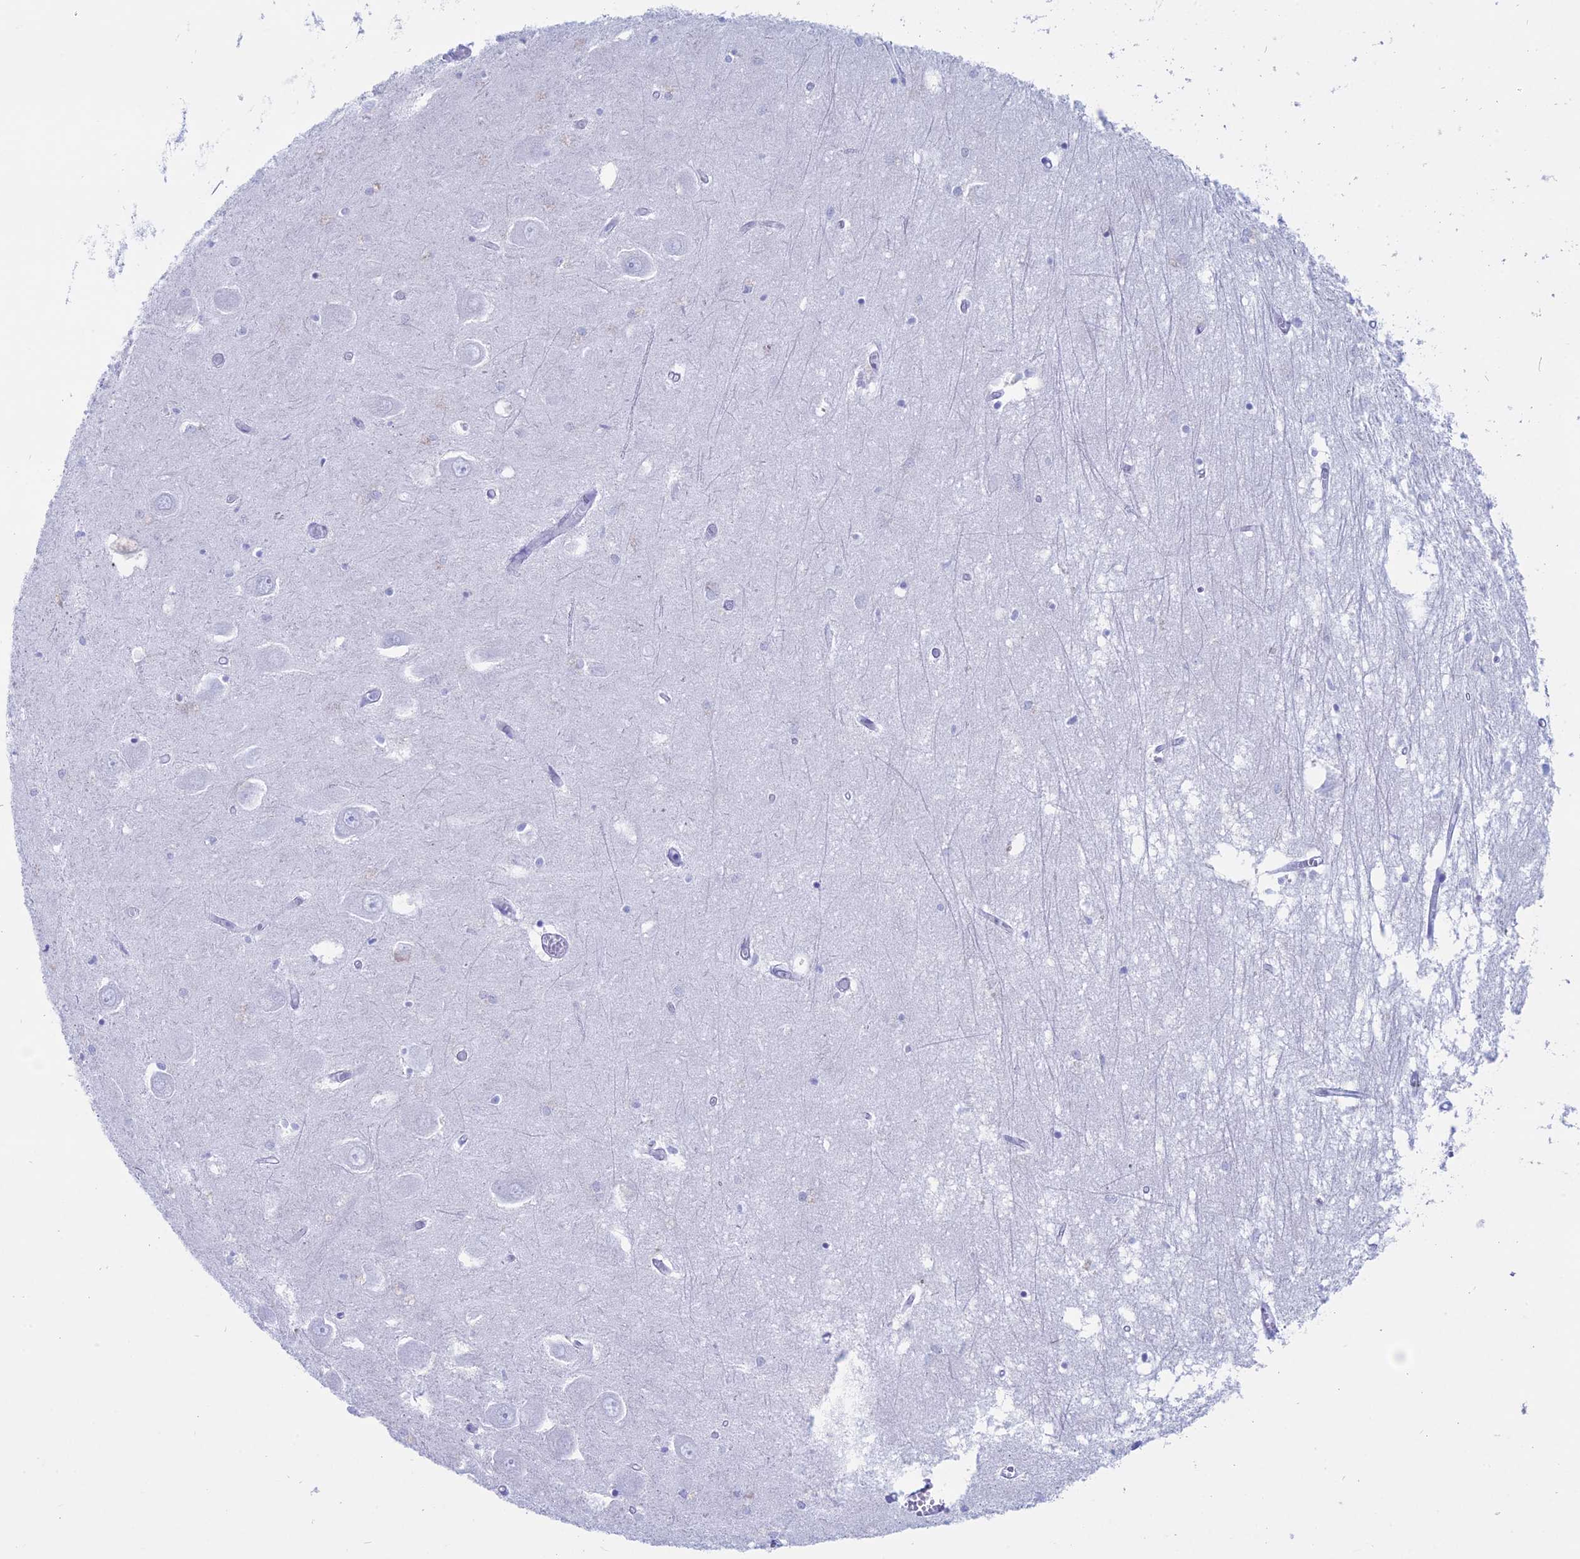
{"staining": {"intensity": "negative", "quantity": "none", "location": "none"}, "tissue": "hippocampus", "cell_type": "Glial cells", "image_type": "normal", "snomed": [{"axis": "morphology", "description": "Normal tissue, NOS"}, {"axis": "topography", "description": "Hippocampus"}], "caption": "Glial cells are negative for protein expression in normal human hippocampus. (DAB (3,3'-diaminobenzidine) immunohistochemistry (IHC) visualized using brightfield microscopy, high magnification).", "gene": "OR2AE1", "patient": {"sex": "male", "age": 70}}